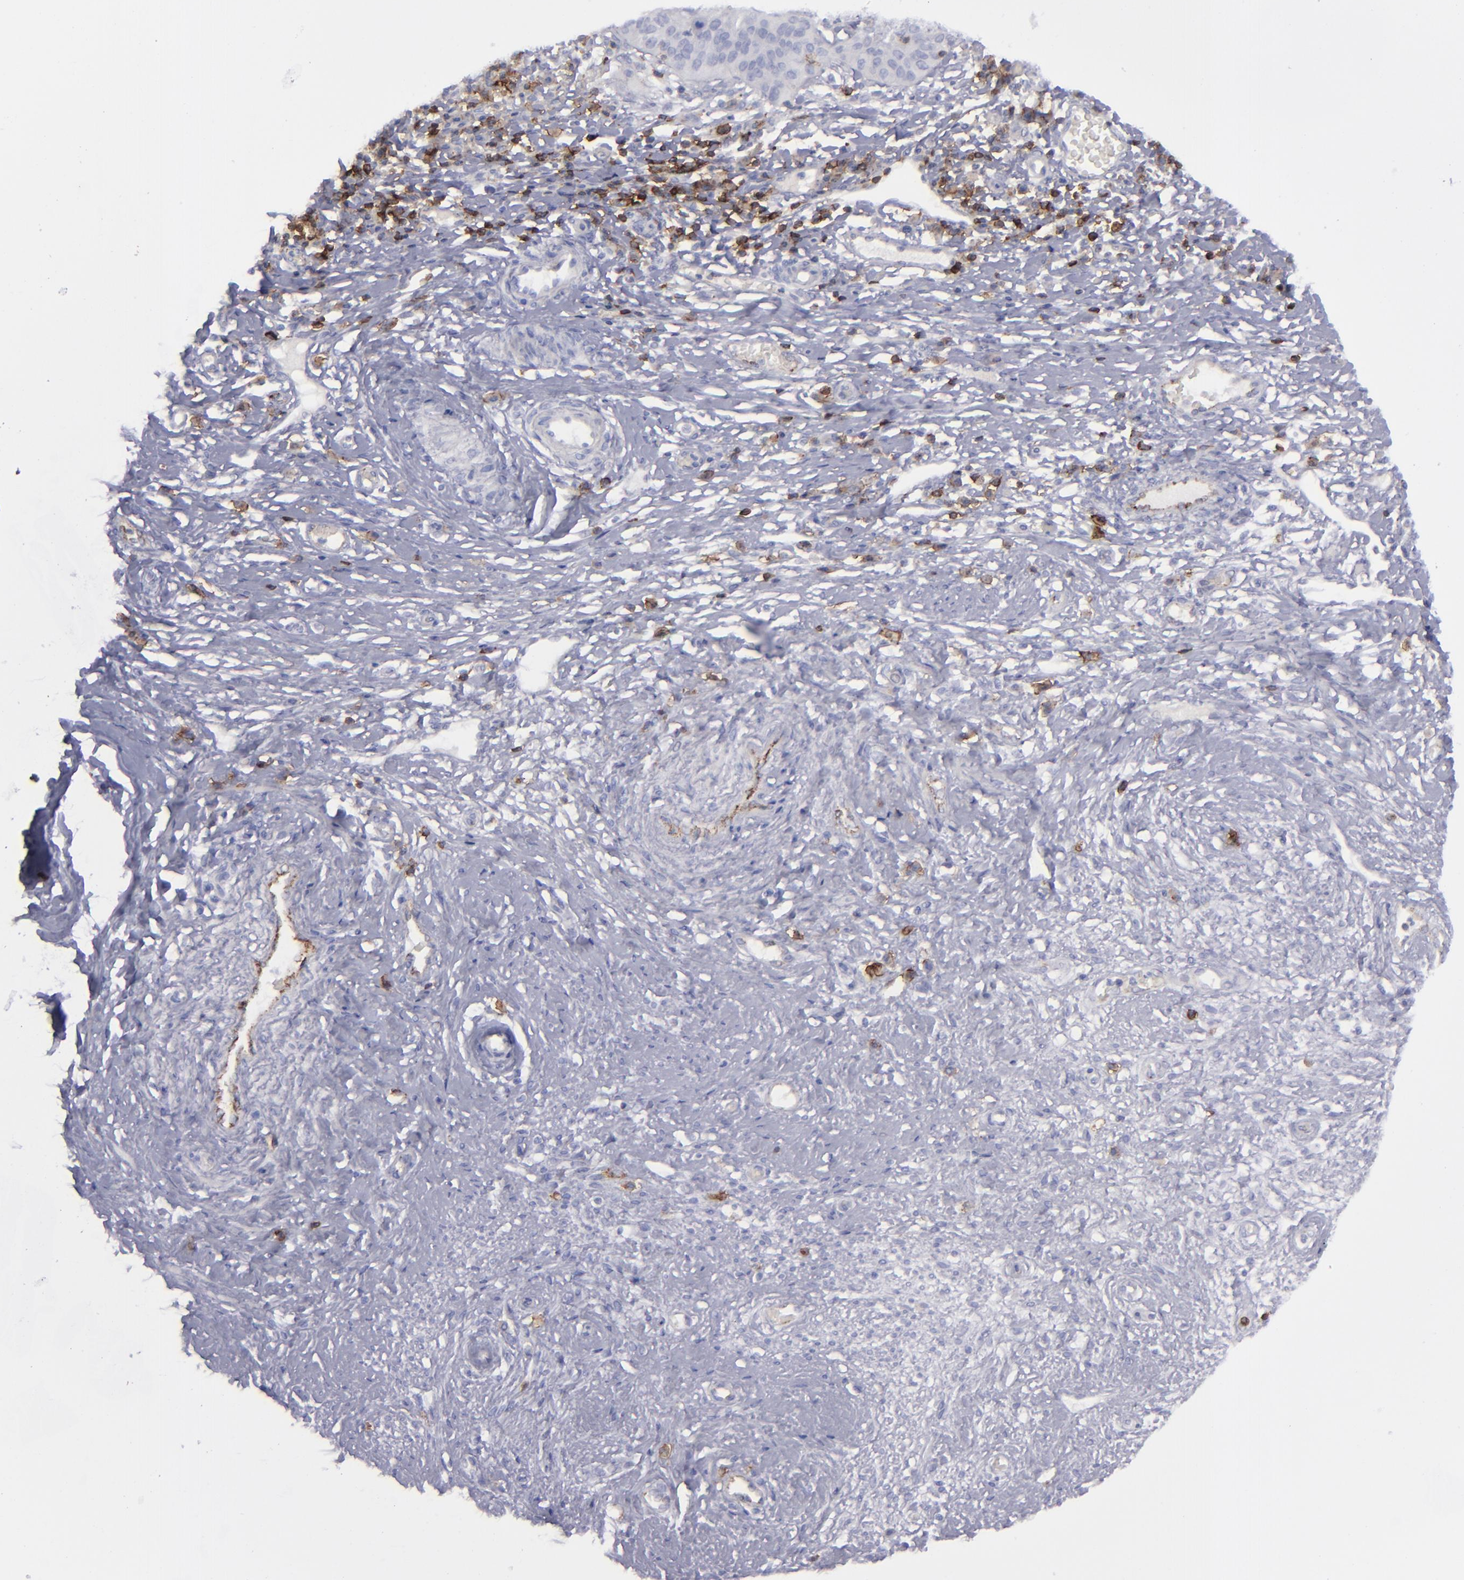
{"staining": {"intensity": "negative", "quantity": "none", "location": "none"}, "tissue": "cervical cancer", "cell_type": "Tumor cells", "image_type": "cancer", "snomed": [{"axis": "morphology", "description": "Normal tissue, NOS"}, {"axis": "morphology", "description": "Squamous cell carcinoma, NOS"}, {"axis": "topography", "description": "Cervix"}], "caption": "An immunohistochemistry micrograph of squamous cell carcinoma (cervical) is shown. There is no staining in tumor cells of squamous cell carcinoma (cervical).", "gene": "CD27", "patient": {"sex": "female", "age": 39}}